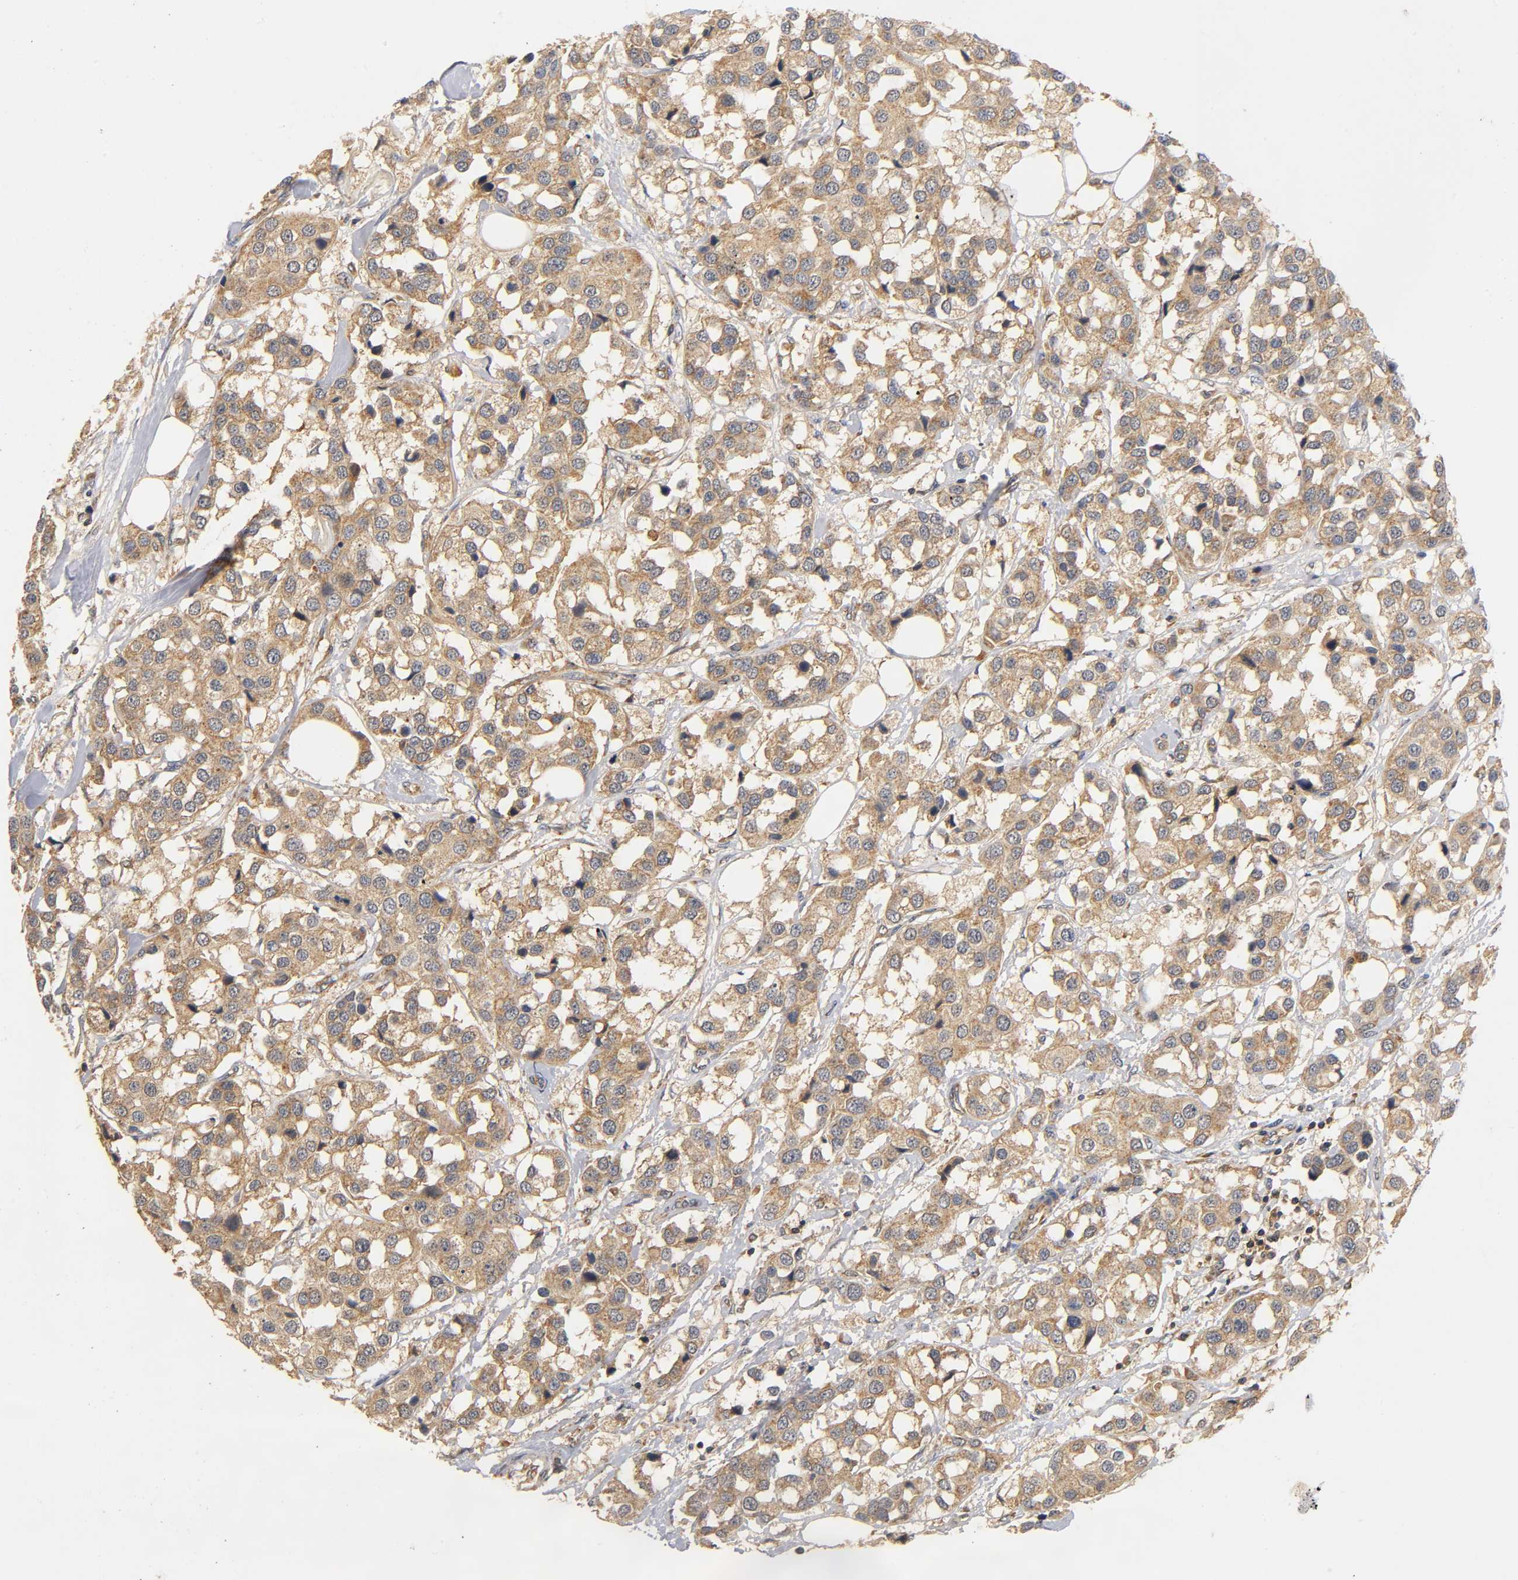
{"staining": {"intensity": "moderate", "quantity": ">75%", "location": "cytoplasmic/membranous"}, "tissue": "breast cancer", "cell_type": "Tumor cells", "image_type": "cancer", "snomed": [{"axis": "morphology", "description": "Duct carcinoma"}, {"axis": "topography", "description": "Breast"}], "caption": "Protein staining by IHC shows moderate cytoplasmic/membranous positivity in about >75% of tumor cells in invasive ductal carcinoma (breast).", "gene": "SCAP", "patient": {"sex": "female", "age": 80}}